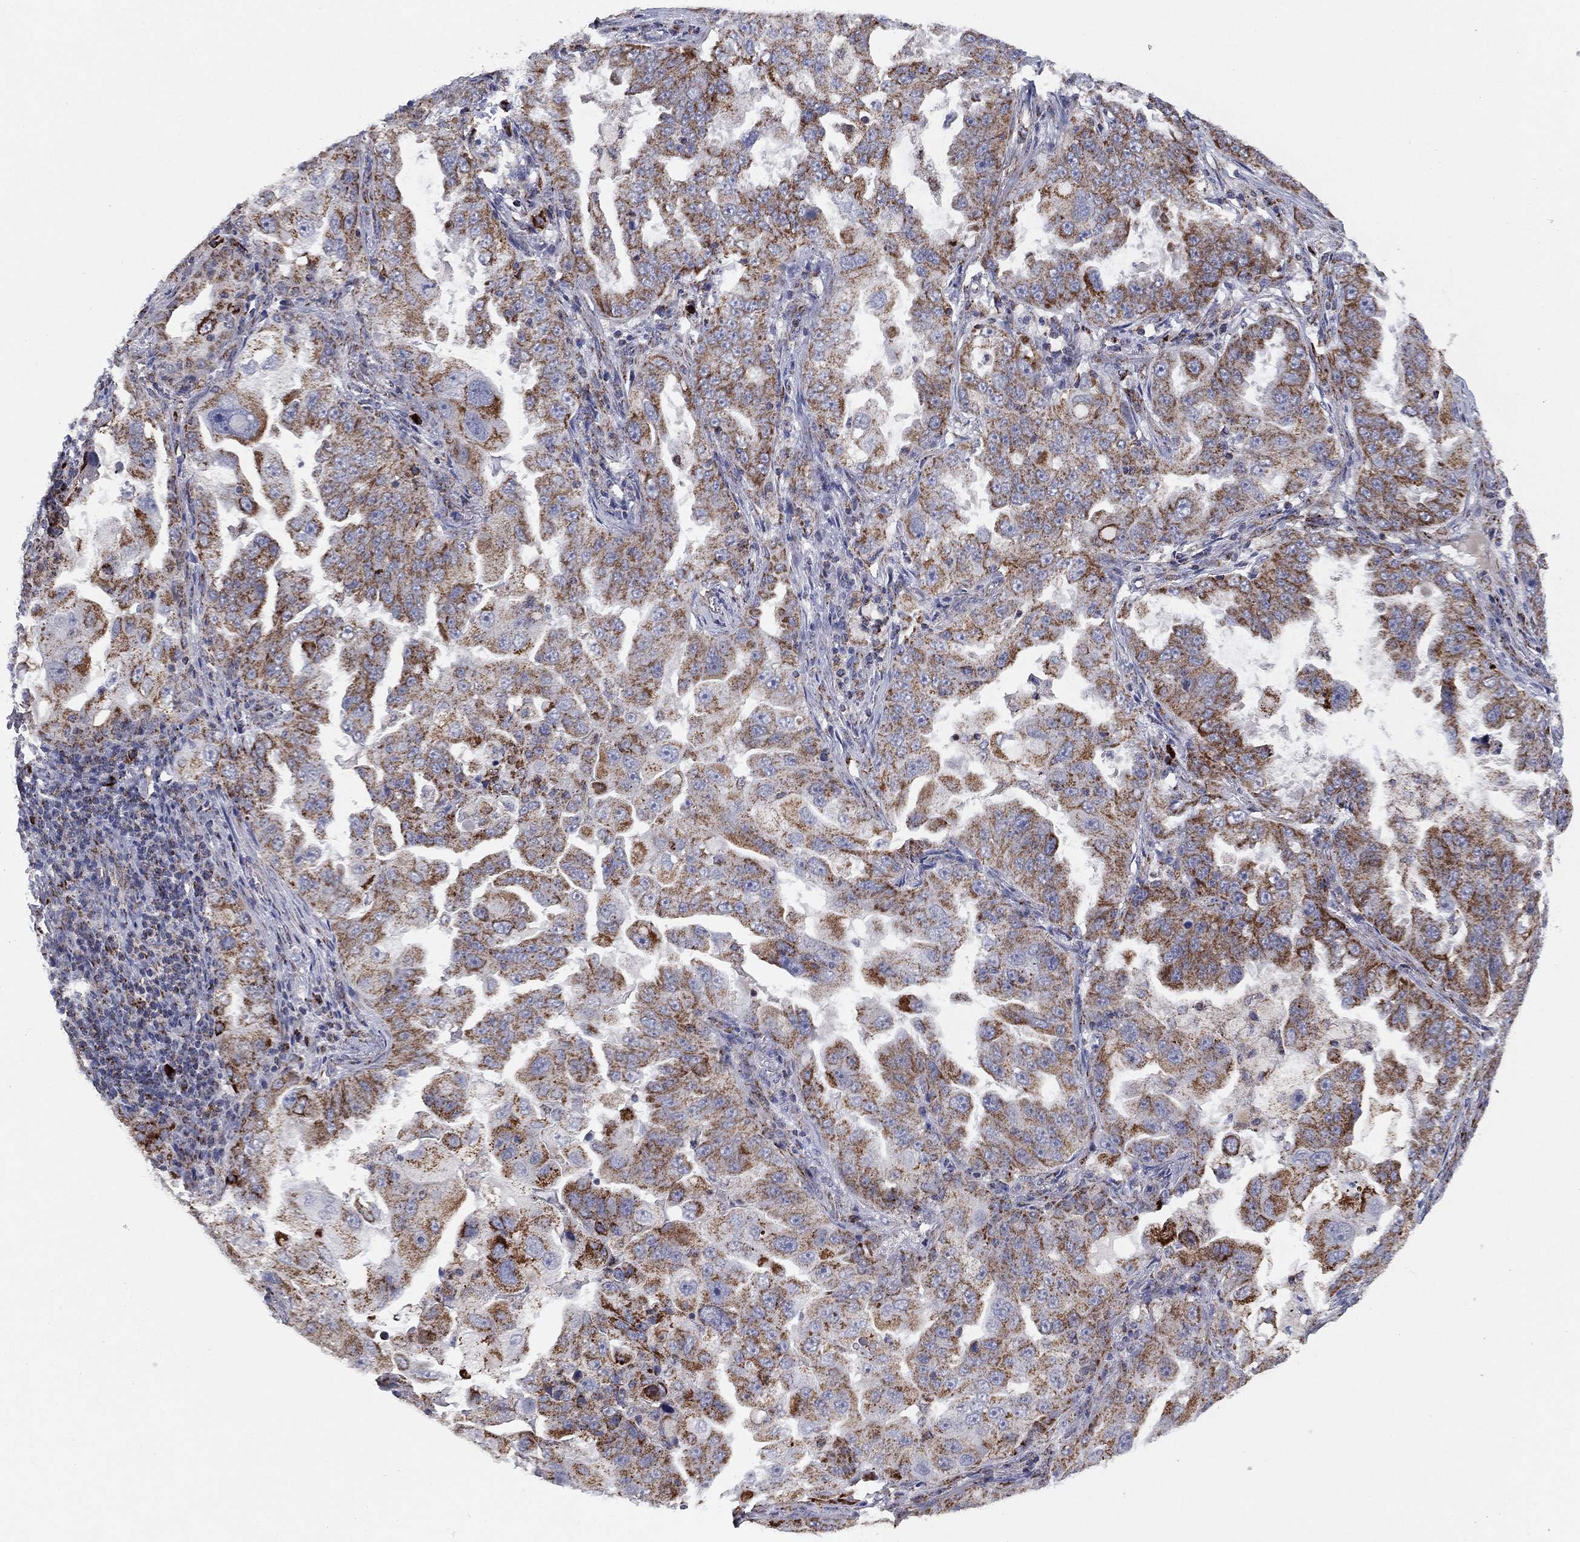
{"staining": {"intensity": "moderate", "quantity": ">75%", "location": "cytoplasmic/membranous"}, "tissue": "lung cancer", "cell_type": "Tumor cells", "image_type": "cancer", "snomed": [{"axis": "morphology", "description": "Adenocarcinoma, NOS"}, {"axis": "topography", "description": "Lung"}], "caption": "Immunohistochemical staining of human lung cancer (adenocarcinoma) reveals medium levels of moderate cytoplasmic/membranous positivity in about >75% of tumor cells.", "gene": "PPP2R5A", "patient": {"sex": "female", "age": 61}}